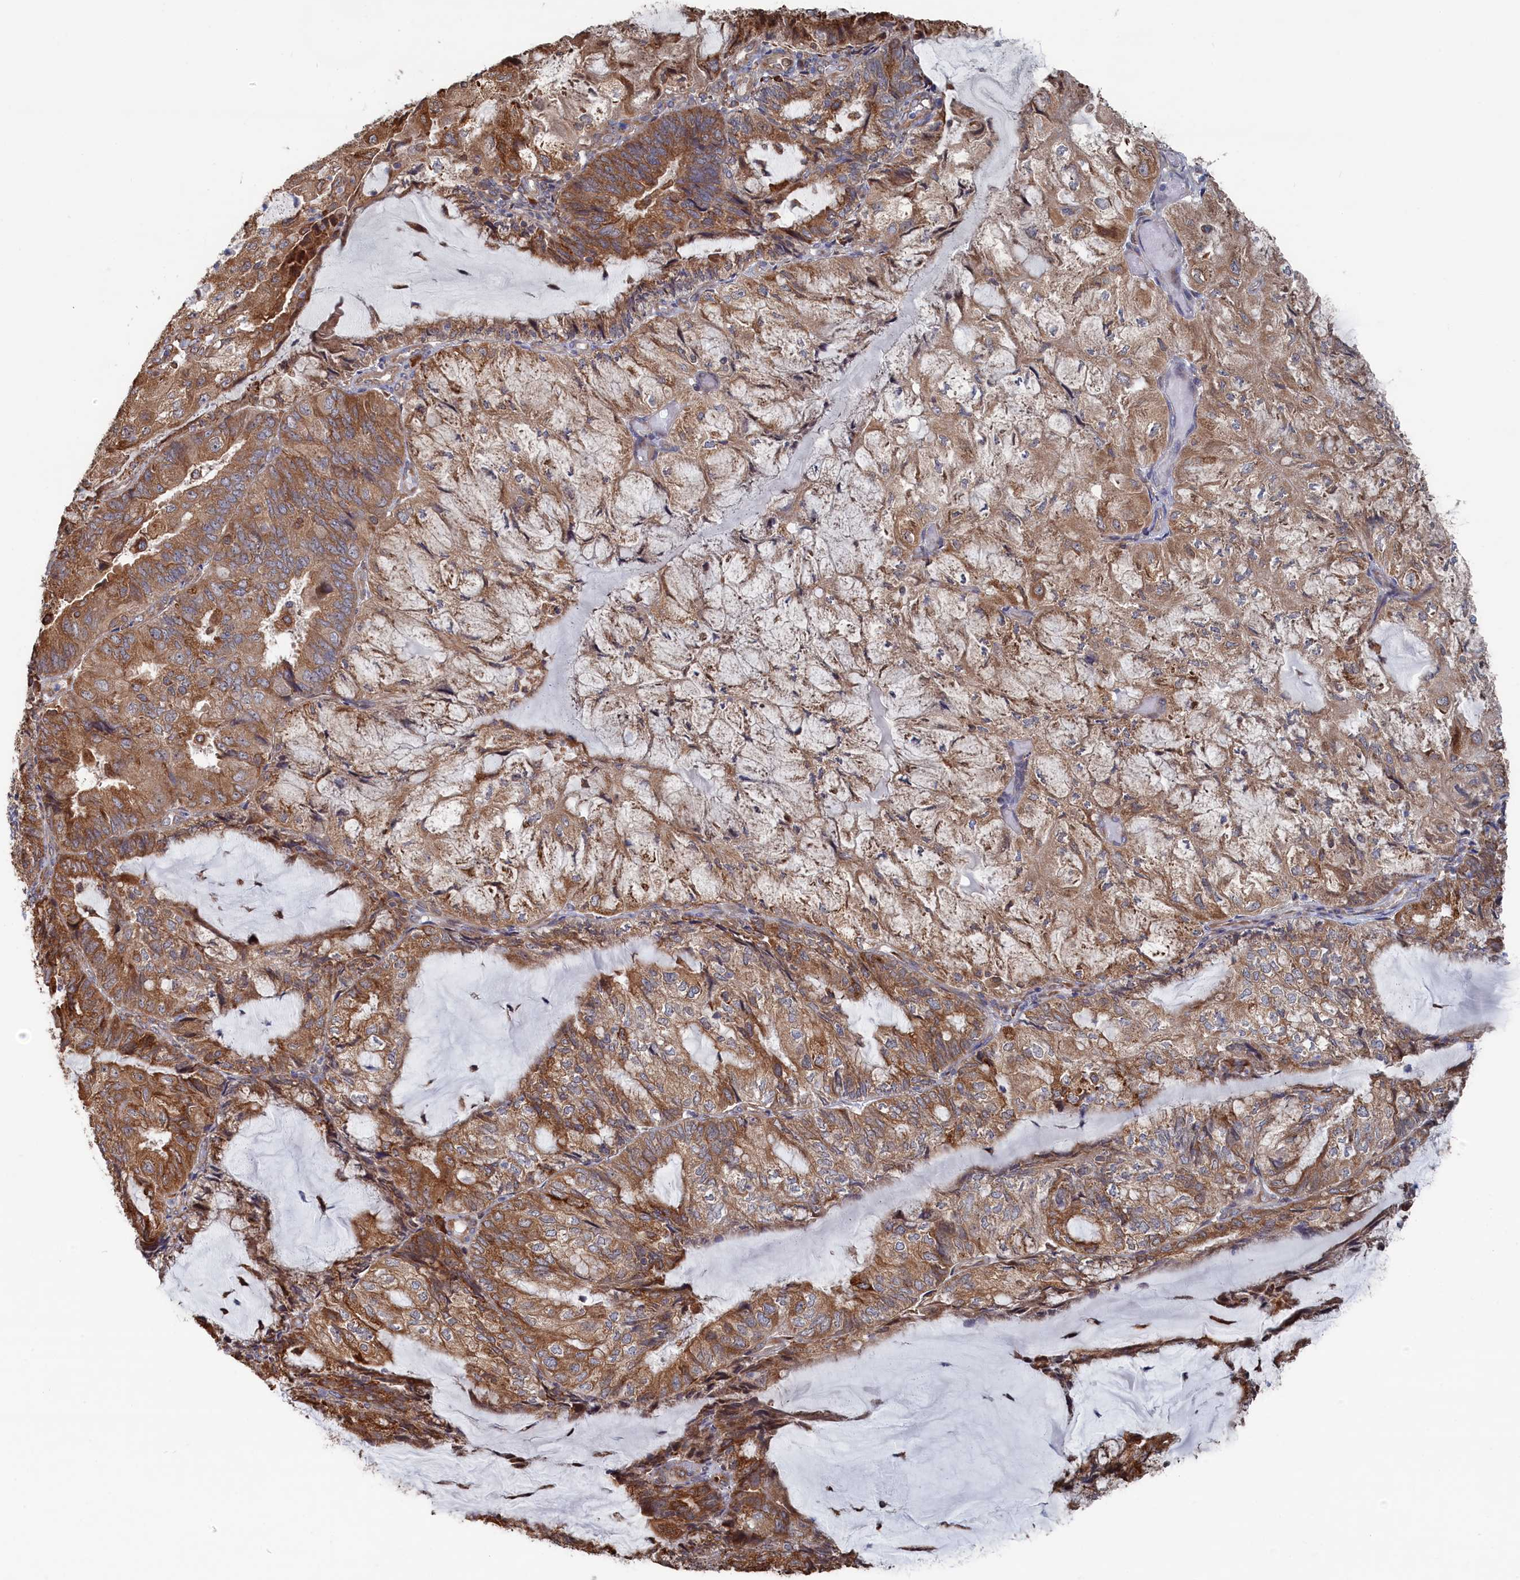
{"staining": {"intensity": "moderate", "quantity": ">75%", "location": "cytoplasmic/membranous"}, "tissue": "endometrial cancer", "cell_type": "Tumor cells", "image_type": "cancer", "snomed": [{"axis": "morphology", "description": "Adenocarcinoma, NOS"}, {"axis": "topography", "description": "Endometrium"}], "caption": "Immunohistochemical staining of endometrial cancer shows medium levels of moderate cytoplasmic/membranous staining in about >75% of tumor cells. (IHC, brightfield microscopy, high magnification).", "gene": "BPIFB6", "patient": {"sex": "female", "age": 81}}